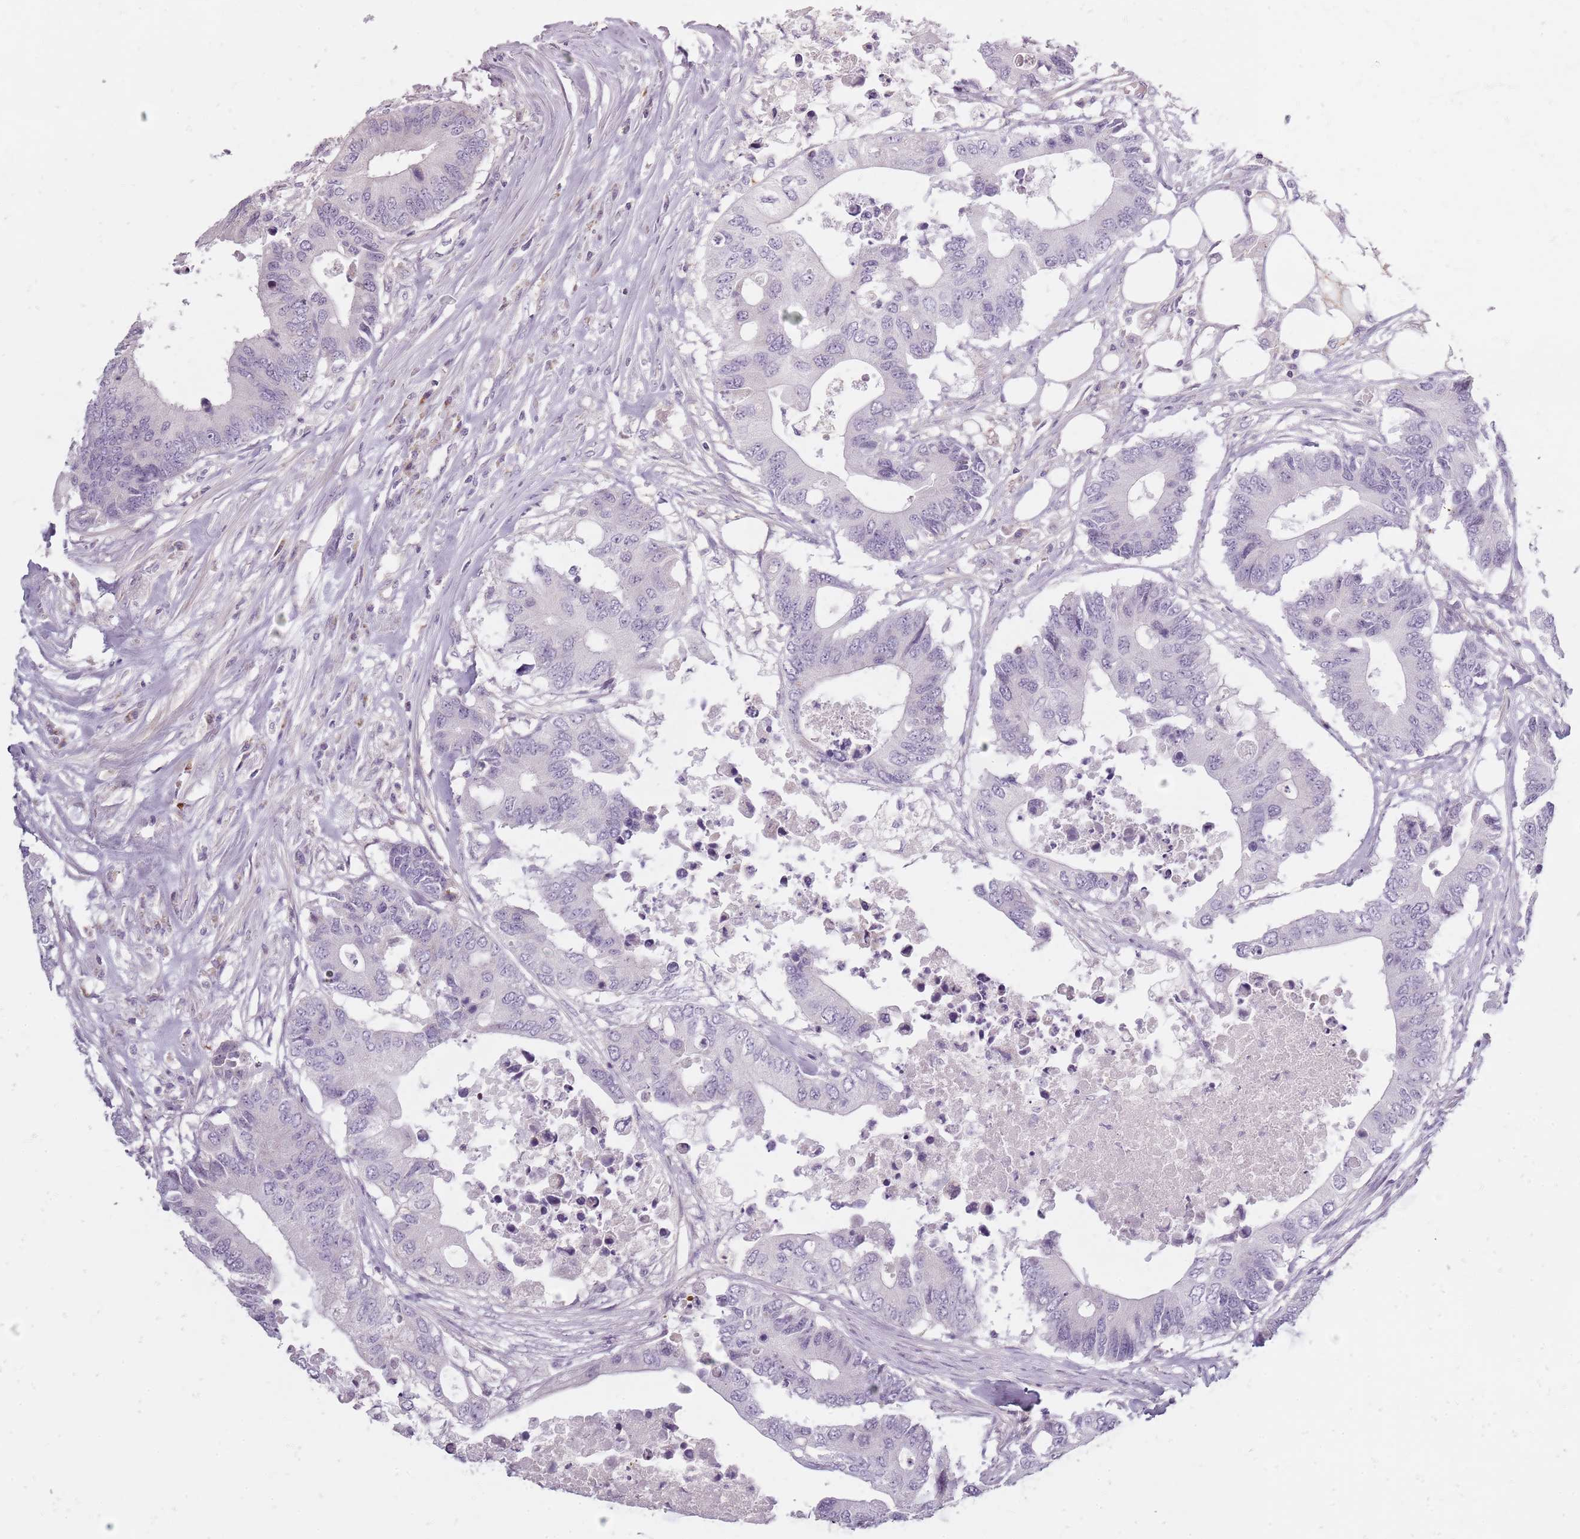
{"staining": {"intensity": "negative", "quantity": "none", "location": "none"}, "tissue": "colorectal cancer", "cell_type": "Tumor cells", "image_type": "cancer", "snomed": [{"axis": "morphology", "description": "Adenocarcinoma, NOS"}, {"axis": "topography", "description": "Colon"}], "caption": "Immunohistochemistry (IHC) micrograph of human colorectal cancer stained for a protein (brown), which exhibits no positivity in tumor cells.", "gene": "SYNGR3", "patient": {"sex": "male", "age": 71}}